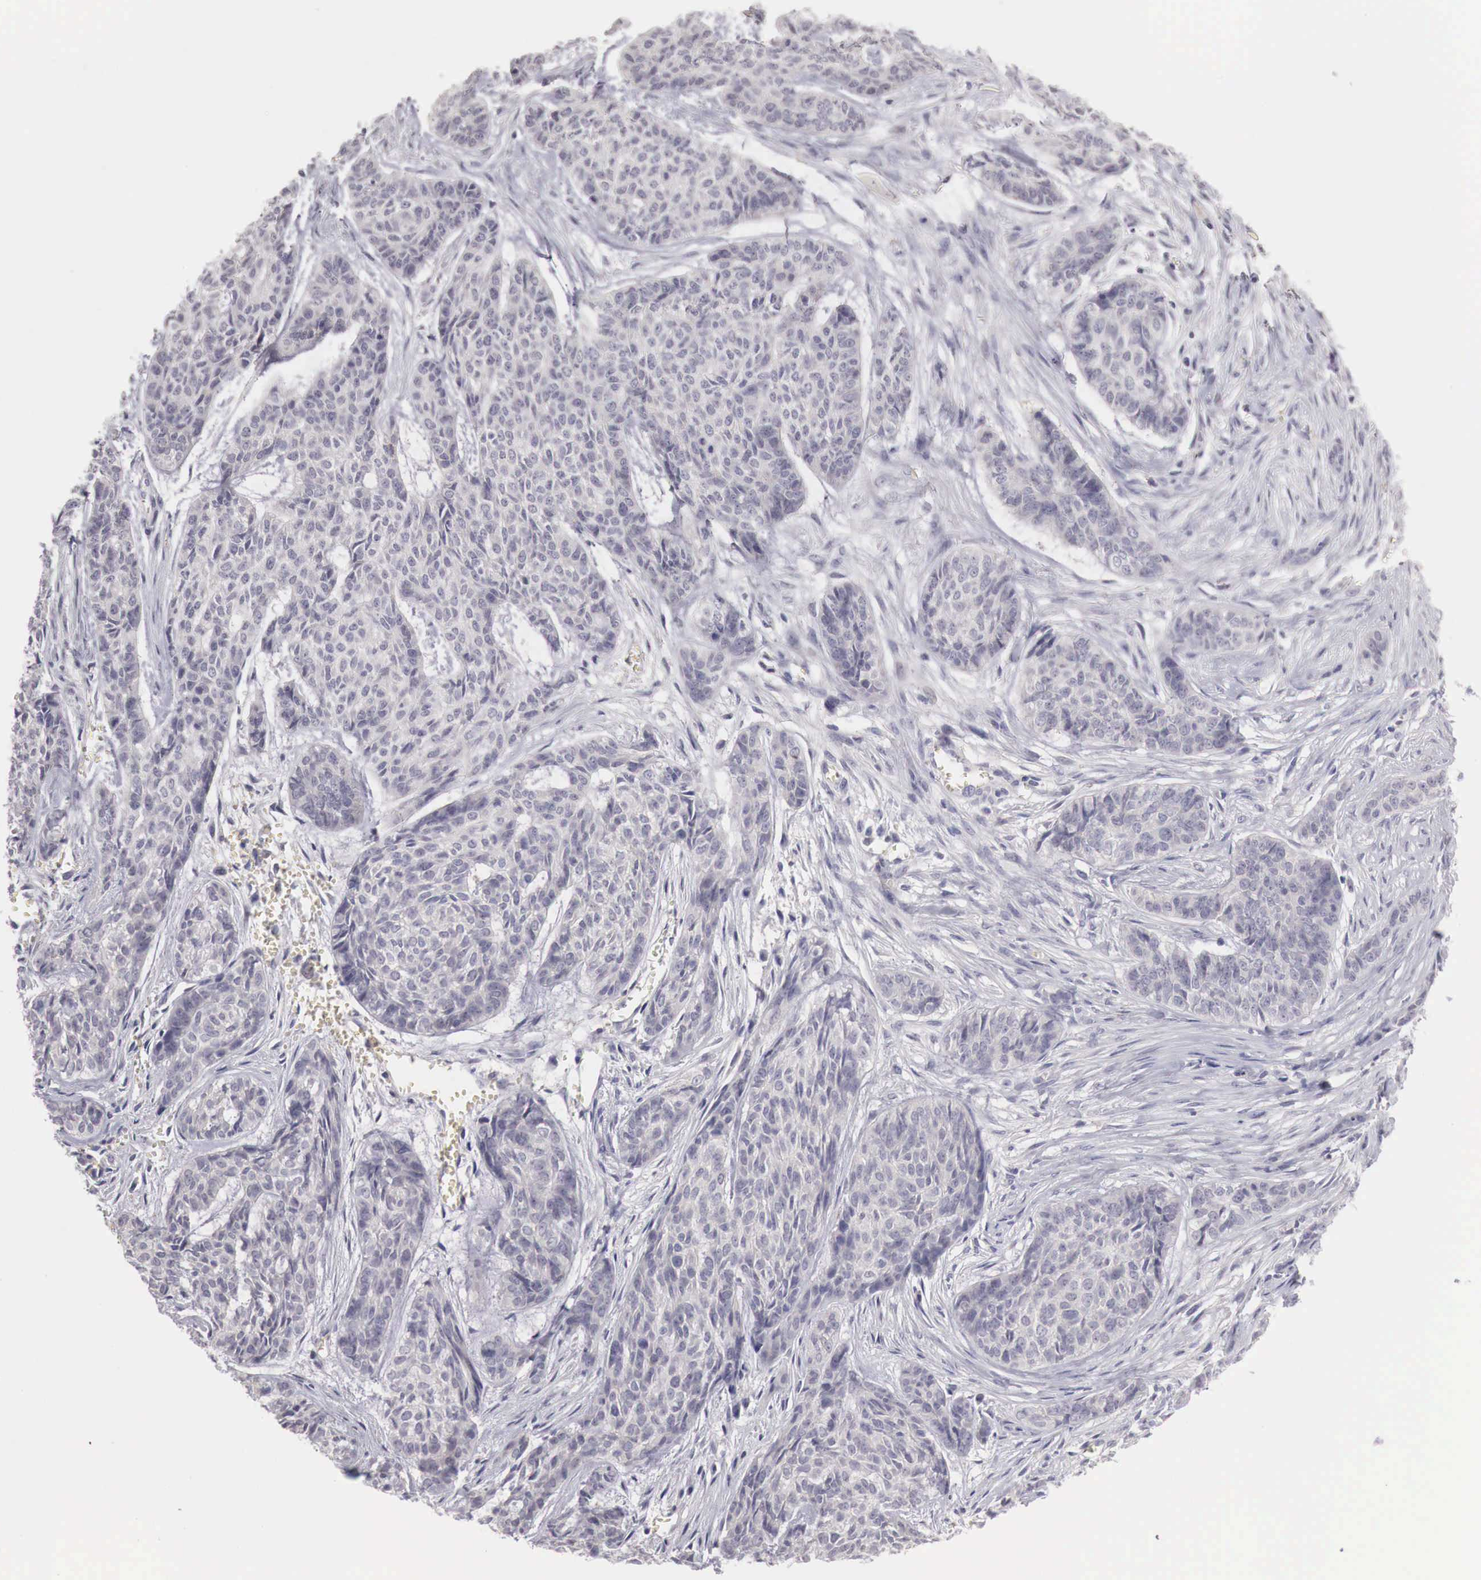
{"staining": {"intensity": "negative", "quantity": "none", "location": "none"}, "tissue": "skin cancer", "cell_type": "Tumor cells", "image_type": "cancer", "snomed": [{"axis": "morphology", "description": "Normal tissue, NOS"}, {"axis": "morphology", "description": "Basal cell carcinoma"}, {"axis": "topography", "description": "Skin"}], "caption": "High magnification brightfield microscopy of basal cell carcinoma (skin) stained with DAB (brown) and counterstained with hematoxylin (blue): tumor cells show no significant expression.", "gene": "GATA1", "patient": {"sex": "female", "age": 65}}